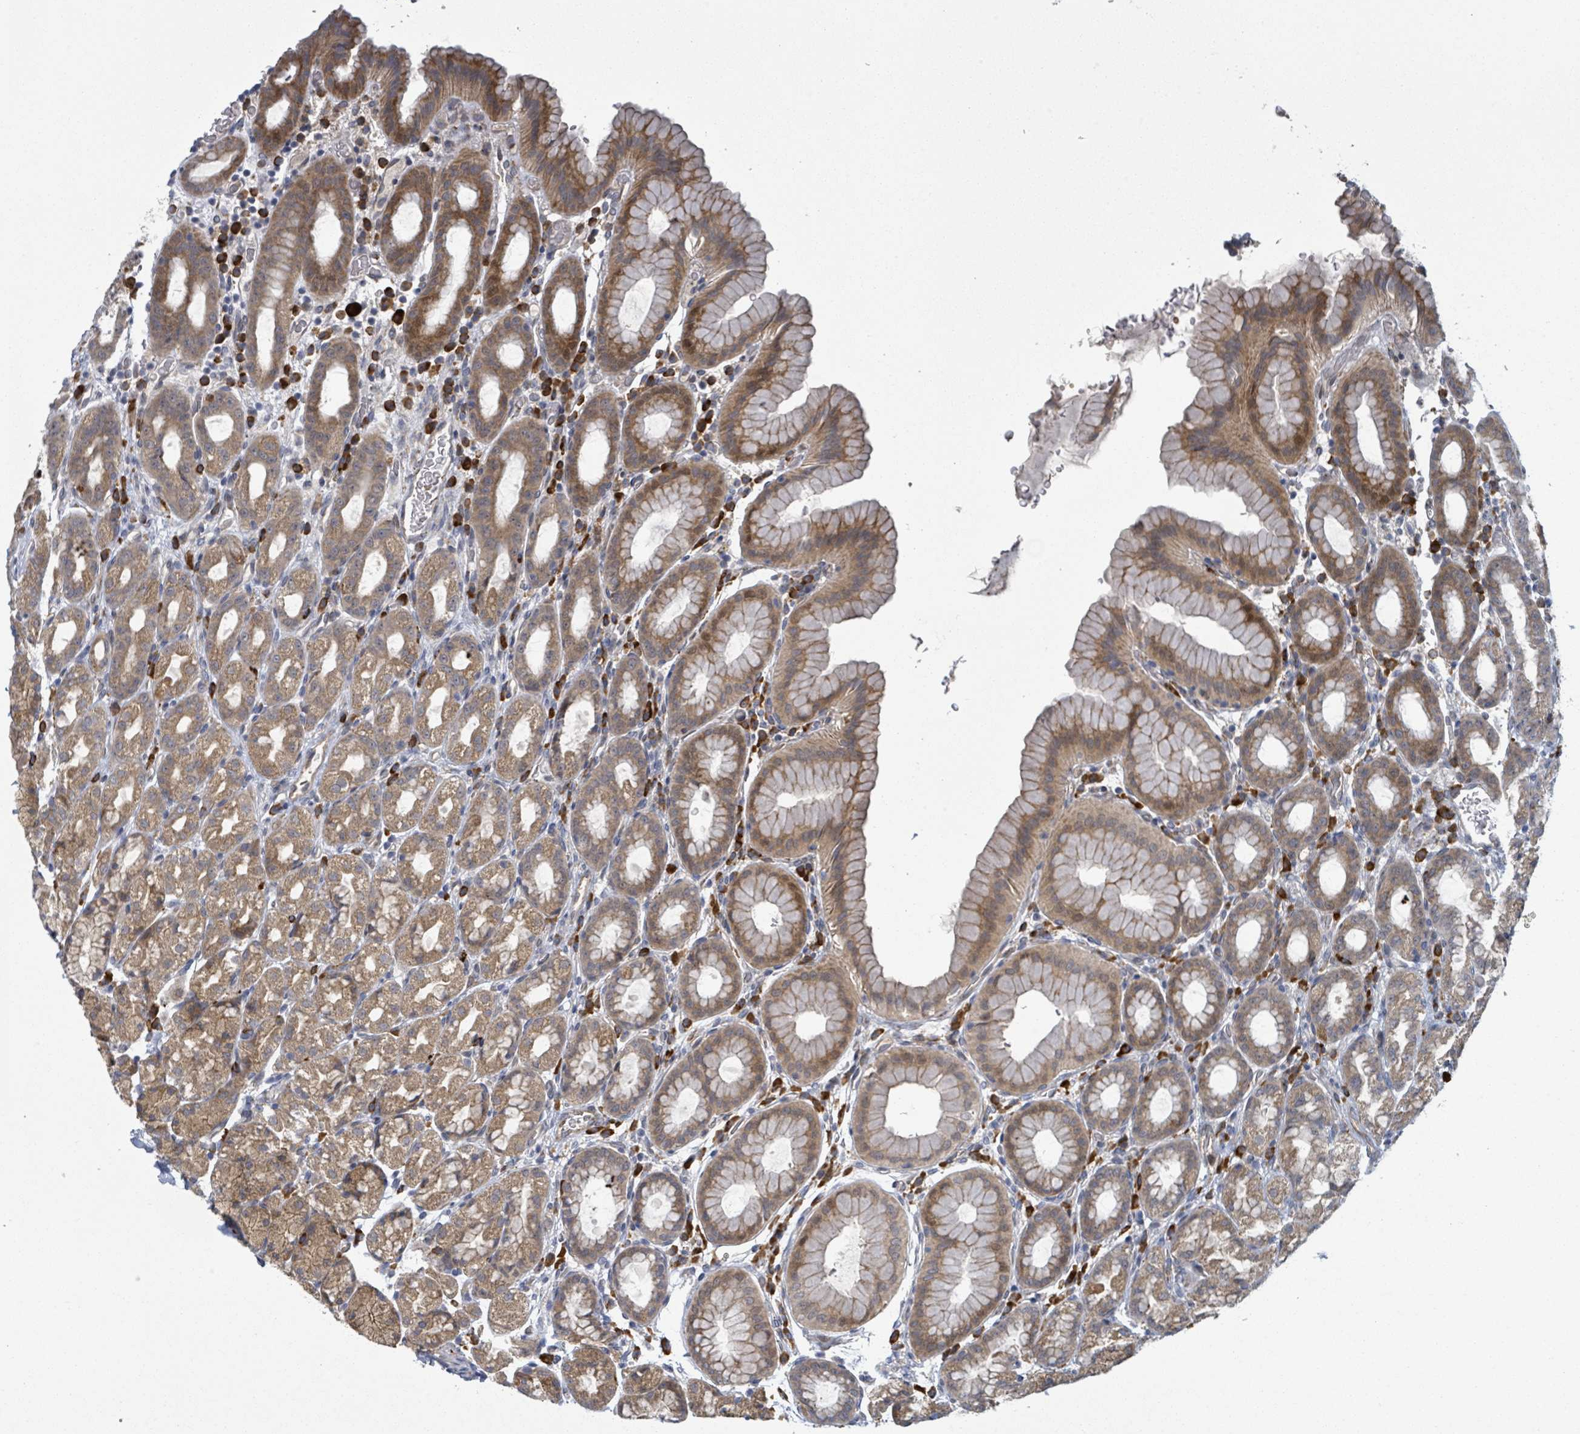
{"staining": {"intensity": "moderate", "quantity": ">75%", "location": "cytoplasmic/membranous"}, "tissue": "stomach", "cell_type": "Glandular cells", "image_type": "normal", "snomed": [{"axis": "morphology", "description": "Normal tissue, NOS"}, {"axis": "topography", "description": "Stomach, upper"}, {"axis": "topography", "description": "Stomach, lower"}, {"axis": "topography", "description": "Small intestine"}], "caption": "Immunohistochemical staining of normal human stomach demonstrates medium levels of moderate cytoplasmic/membranous positivity in approximately >75% of glandular cells.", "gene": "SHROOM2", "patient": {"sex": "male", "age": 68}}